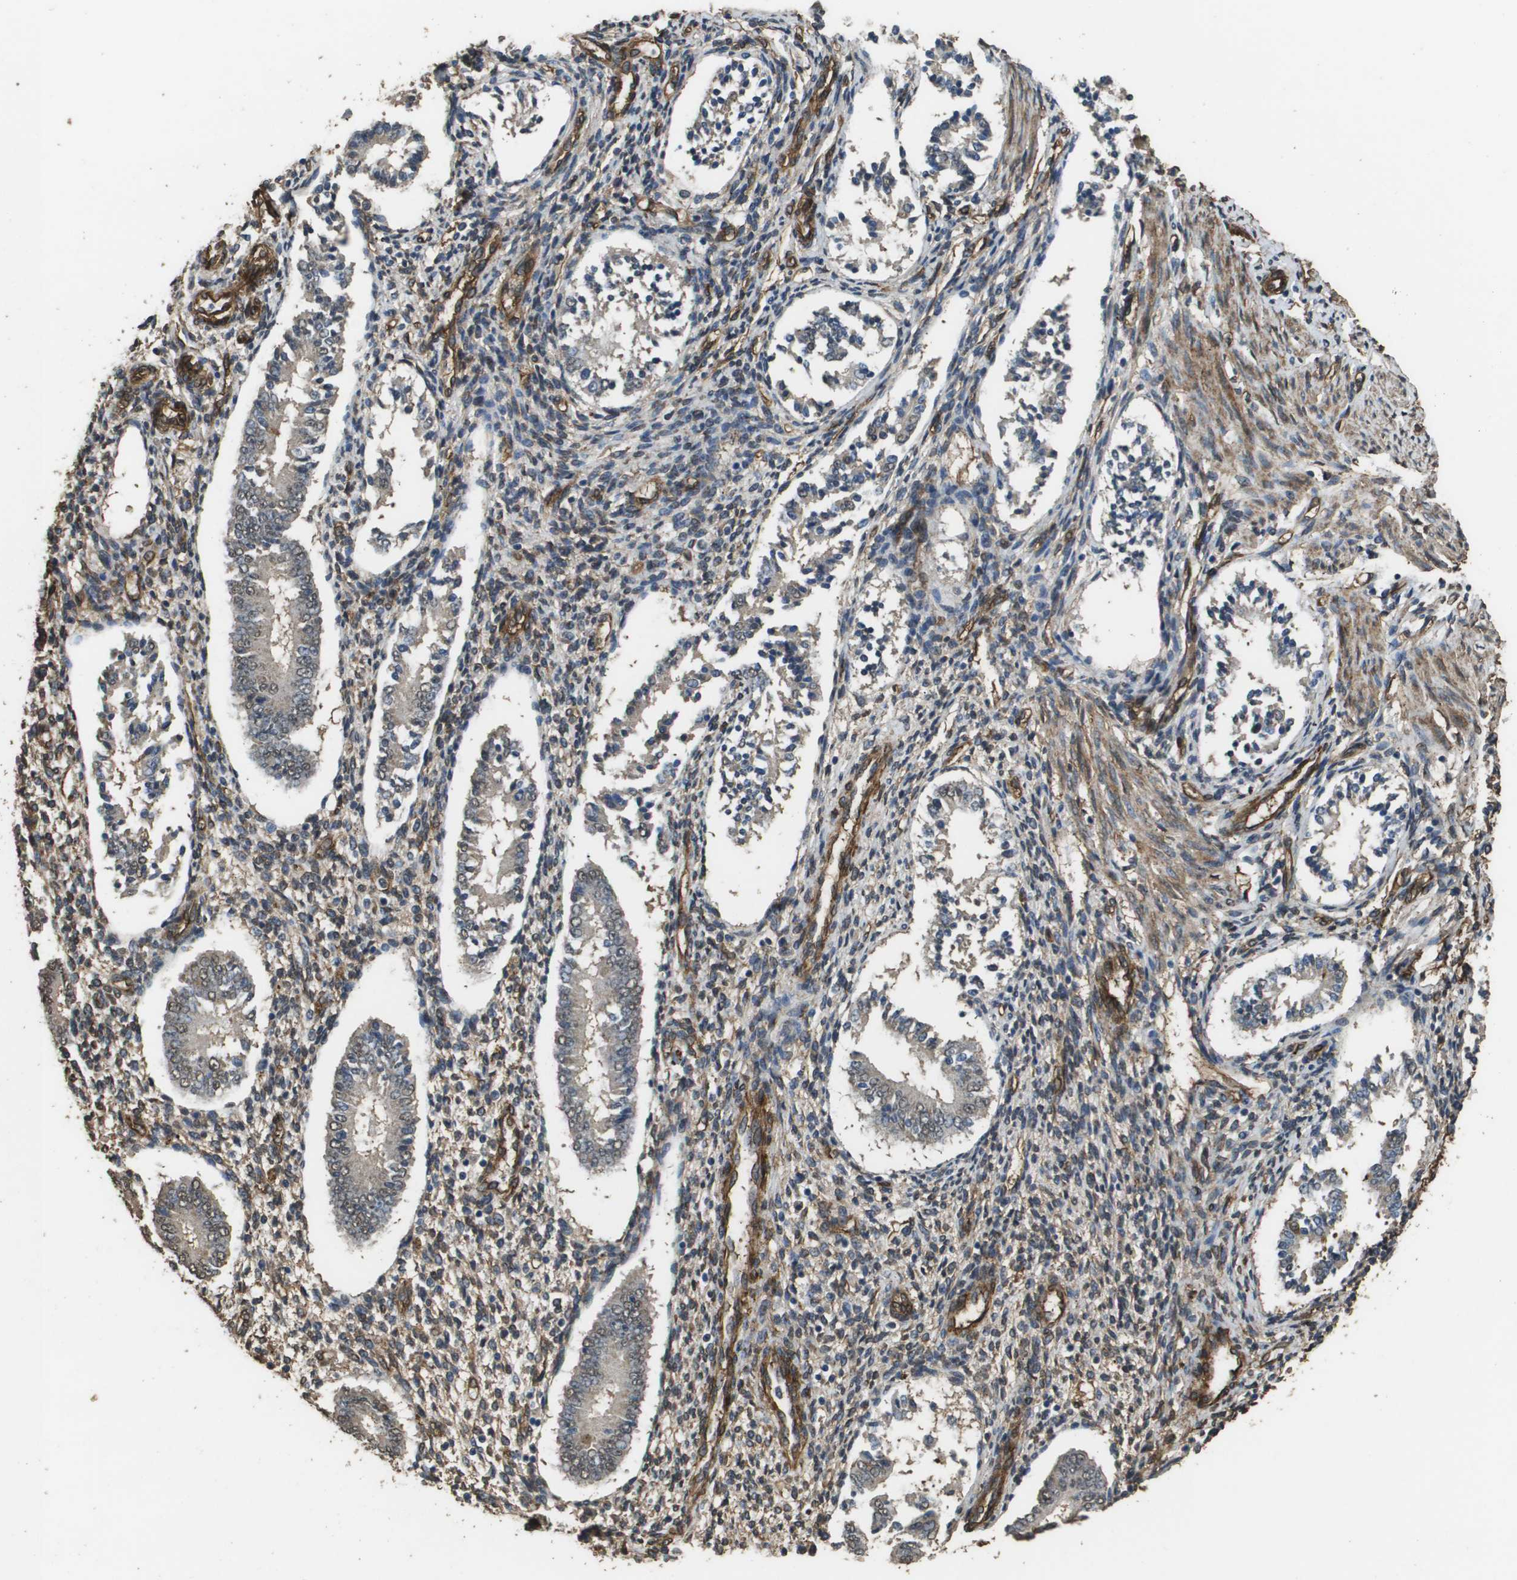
{"staining": {"intensity": "weak", "quantity": "25%-75%", "location": "cytoplasmic/membranous,nuclear"}, "tissue": "endometrium", "cell_type": "Cells in endometrial stroma", "image_type": "normal", "snomed": [{"axis": "morphology", "description": "Normal tissue, NOS"}, {"axis": "topography", "description": "Endometrium"}], "caption": "High-magnification brightfield microscopy of normal endometrium stained with DAB (3,3'-diaminobenzidine) (brown) and counterstained with hematoxylin (blue). cells in endometrial stroma exhibit weak cytoplasmic/membranous,nuclear staining is identified in about25%-75% of cells. The protein of interest is shown in brown color, while the nuclei are stained blue.", "gene": "AAMP", "patient": {"sex": "female", "age": 42}}